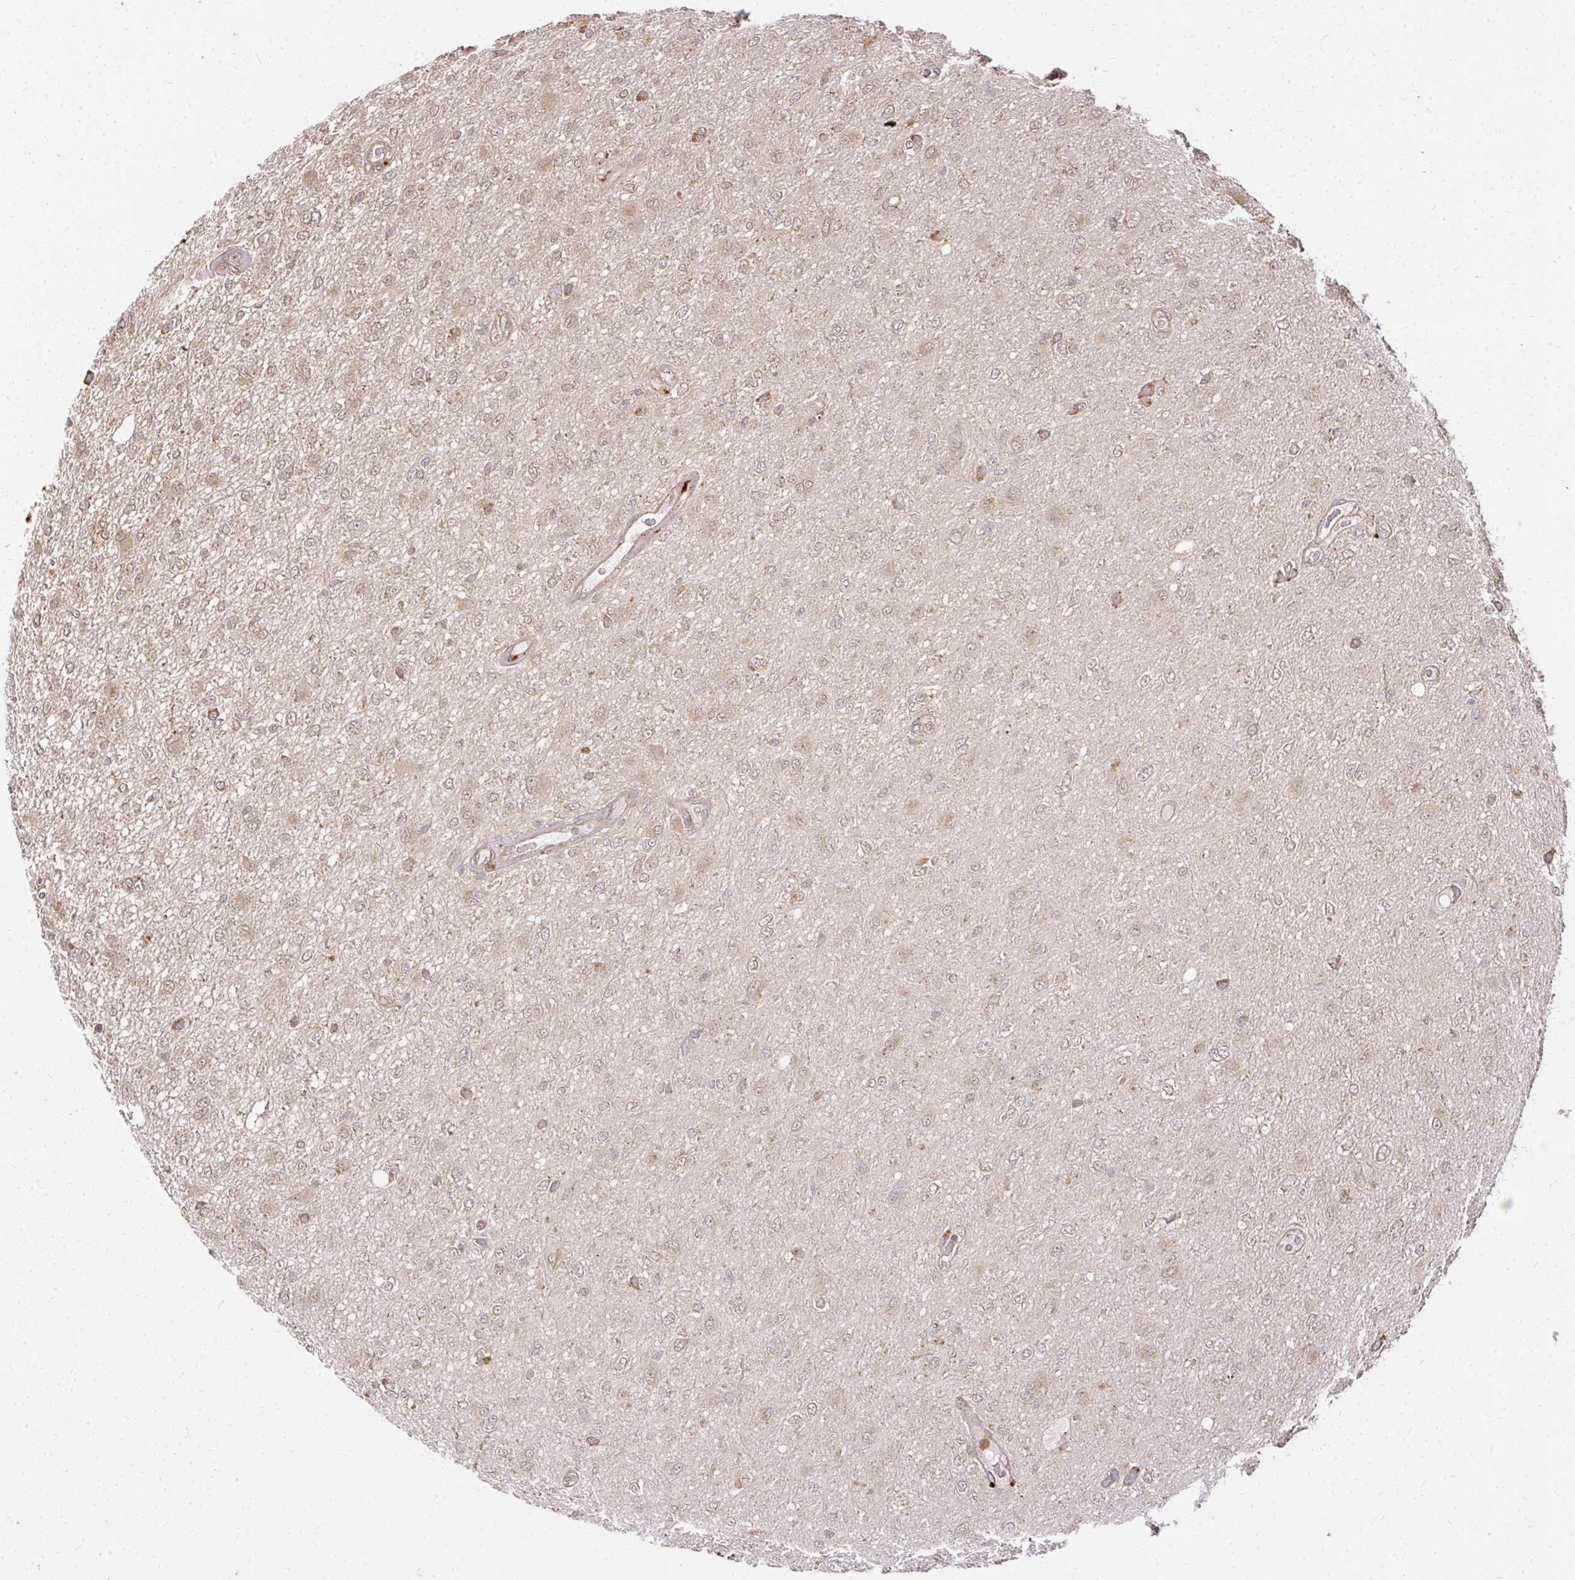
{"staining": {"intensity": "moderate", "quantity": ">75%", "location": "cytoplasmic/membranous"}, "tissue": "glioma", "cell_type": "Tumor cells", "image_type": "cancer", "snomed": [{"axis": "morphology", "description": "Glioma, malignant, Low grade"}, {"axis": "topography", "description": "Cerebellum"}], "caption": "Protein positivity by IHC shows moderate cytoplasmic/membranous positivity in about >75% of tumor cells in glioma.", "gene": "GNS", "patient": {"sex": "female", "age": 5}}